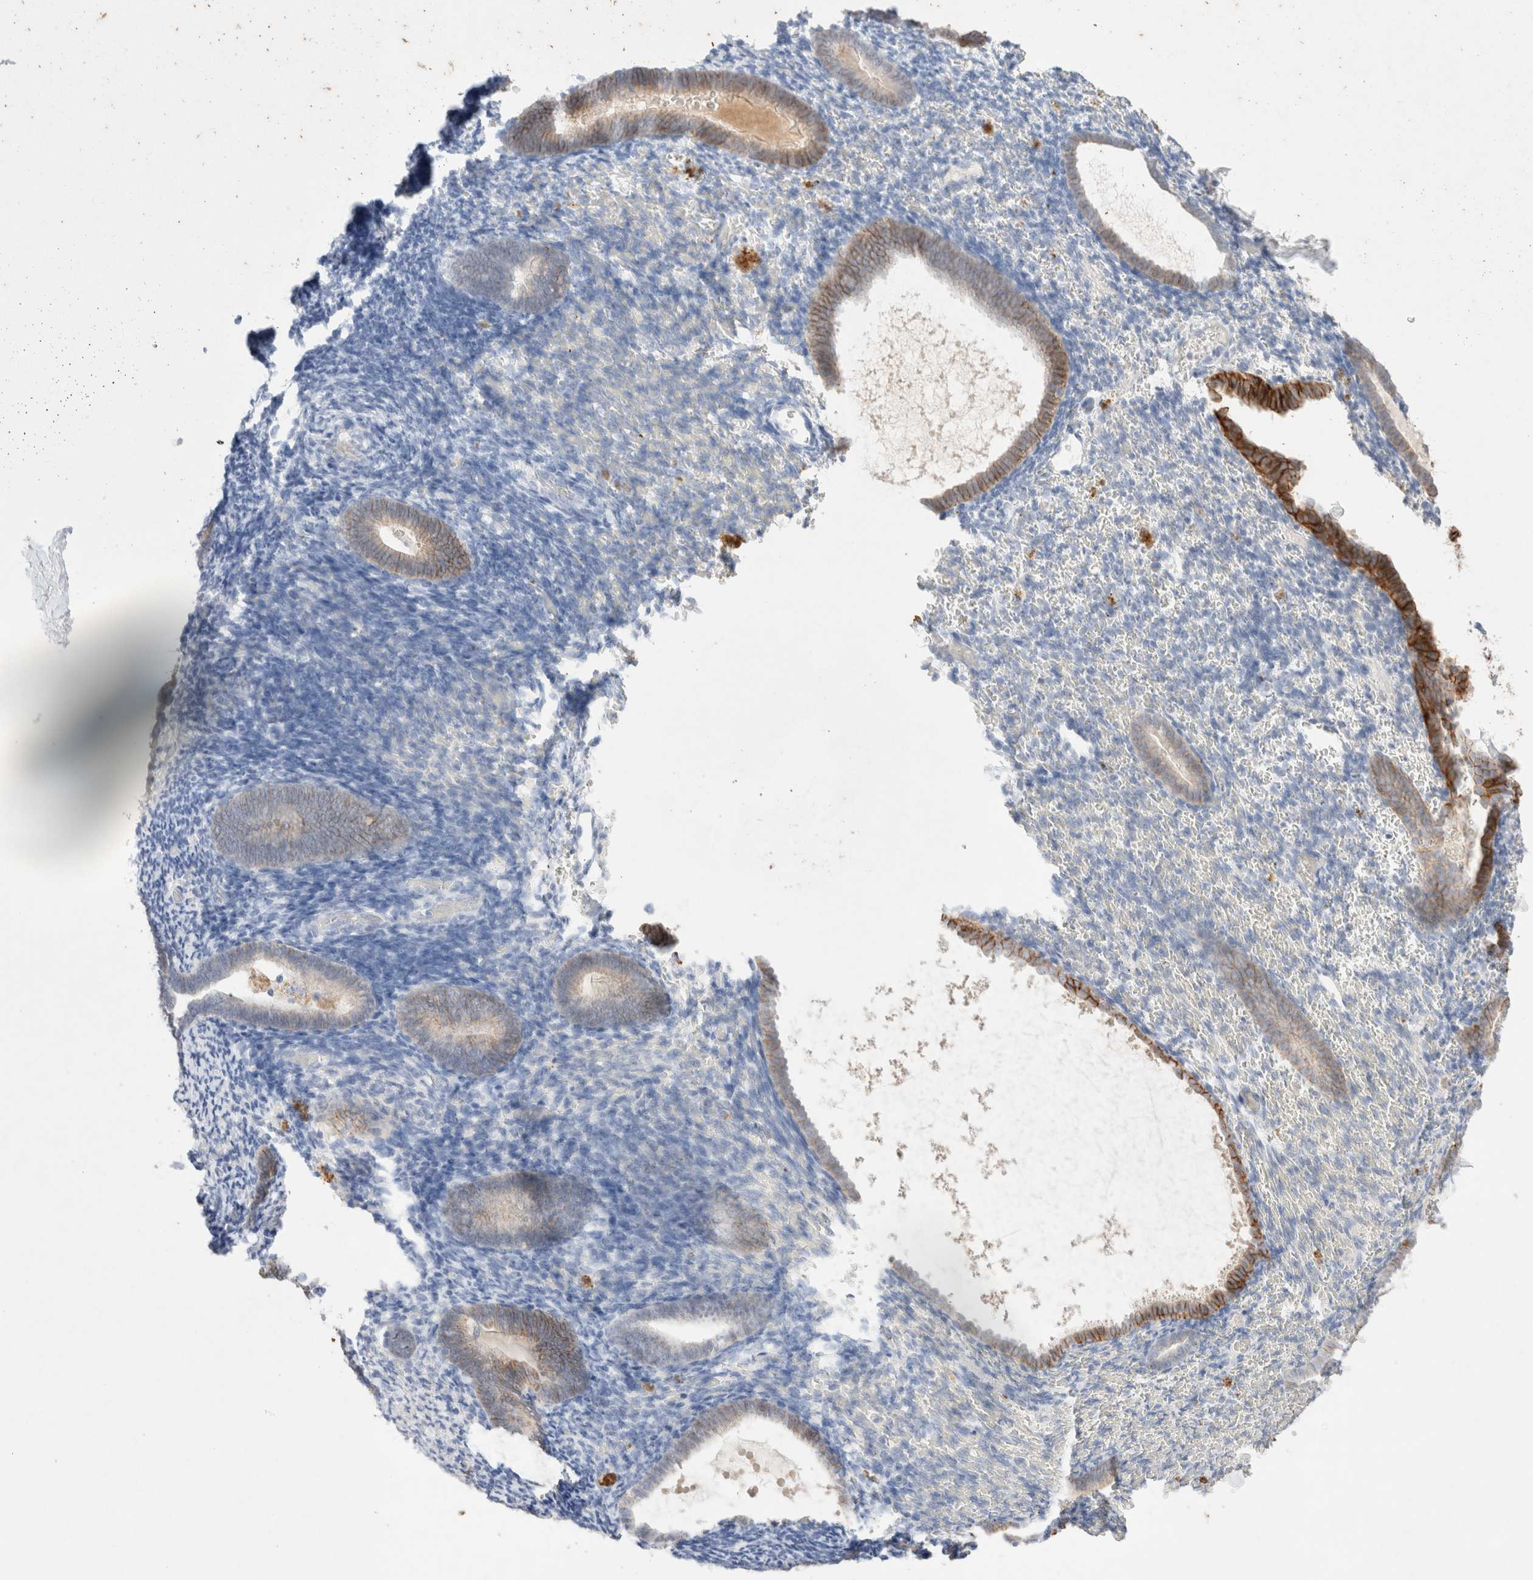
{"staining": {"intensity": "weak", "quantity": "<25%", "location": "cytoplasmic/membranous"}, "tissue": "endometrium", "cell_type": "Cells in endometrial stroma", "image_type": "normal", "snomed": [{"axis": "morphology", "description": "Normal tissue, NOS"}, {"axis": "topography", "description": "Endometrium"}], "caption": "Immunohistochemistry micrograph of unremarkable endometrium: endometrium stained with DAB (3,3'-diaminobenzidine) demonstrates no significant protein staining in cells in endometrial stroma. (DAB immunohistochemistry, high magnification).", "gene": "EPCAM", "patient": {"sex": "female", "age": 51}}